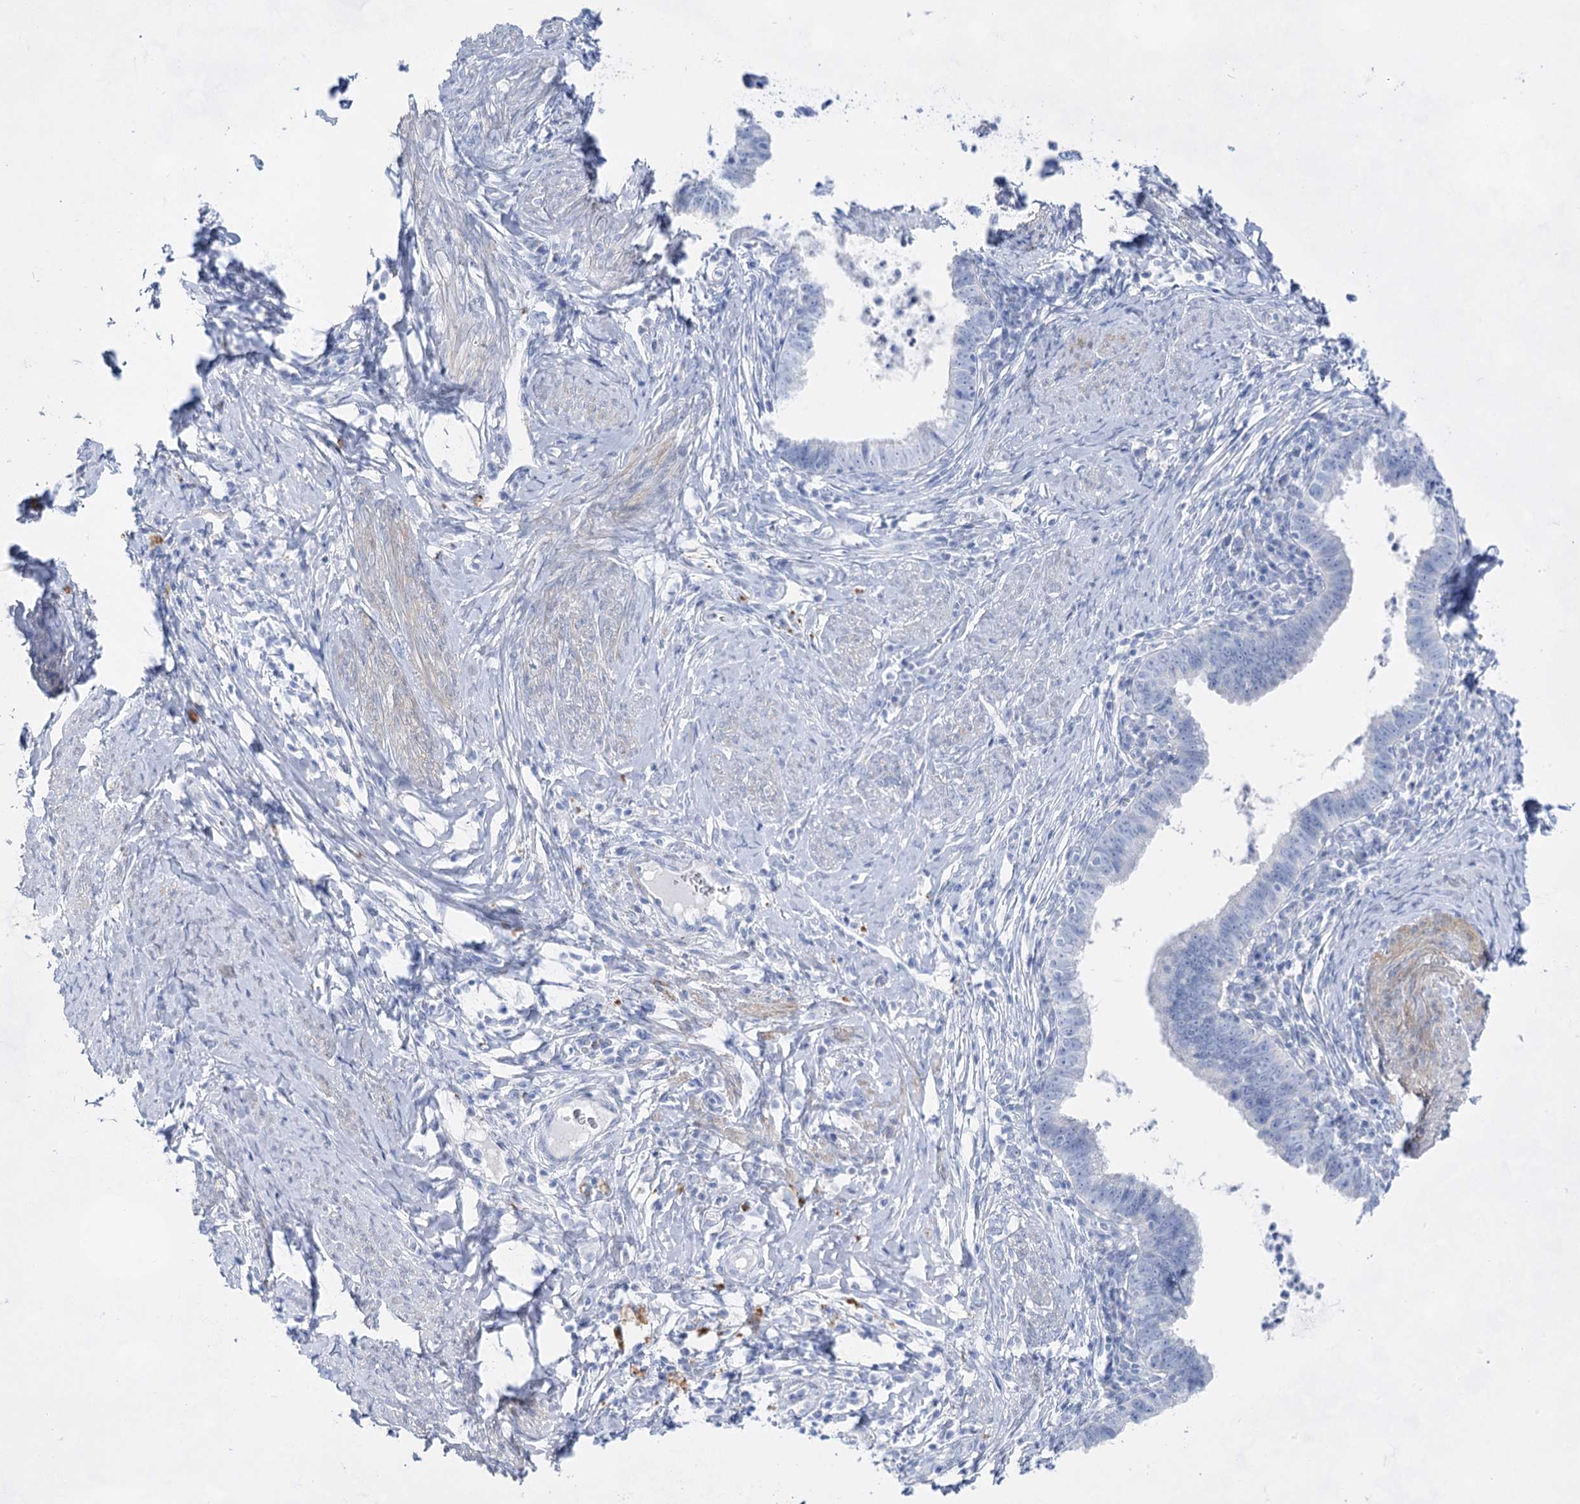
{"staining": {"intensity": "negative", "quantity": "none", "location": "none"}, "tissue": "cervical cancer", "cell_type": "Tumor cells", "image_type": "cancer", "snomed": [{"axis": "morphology", "description": "Adenocarcinoma, NOS"}, {"axis": "topography", "description": "Cervix"}], "caption": "The photomicrograph shows no significant staining in tumor cells of cervical adenocarcinoma. (Immunohistochemistry, brightfield microscopy, high magnification).", "gene": "ACRV1", "patient": {"sex": "female", "age": 36}}